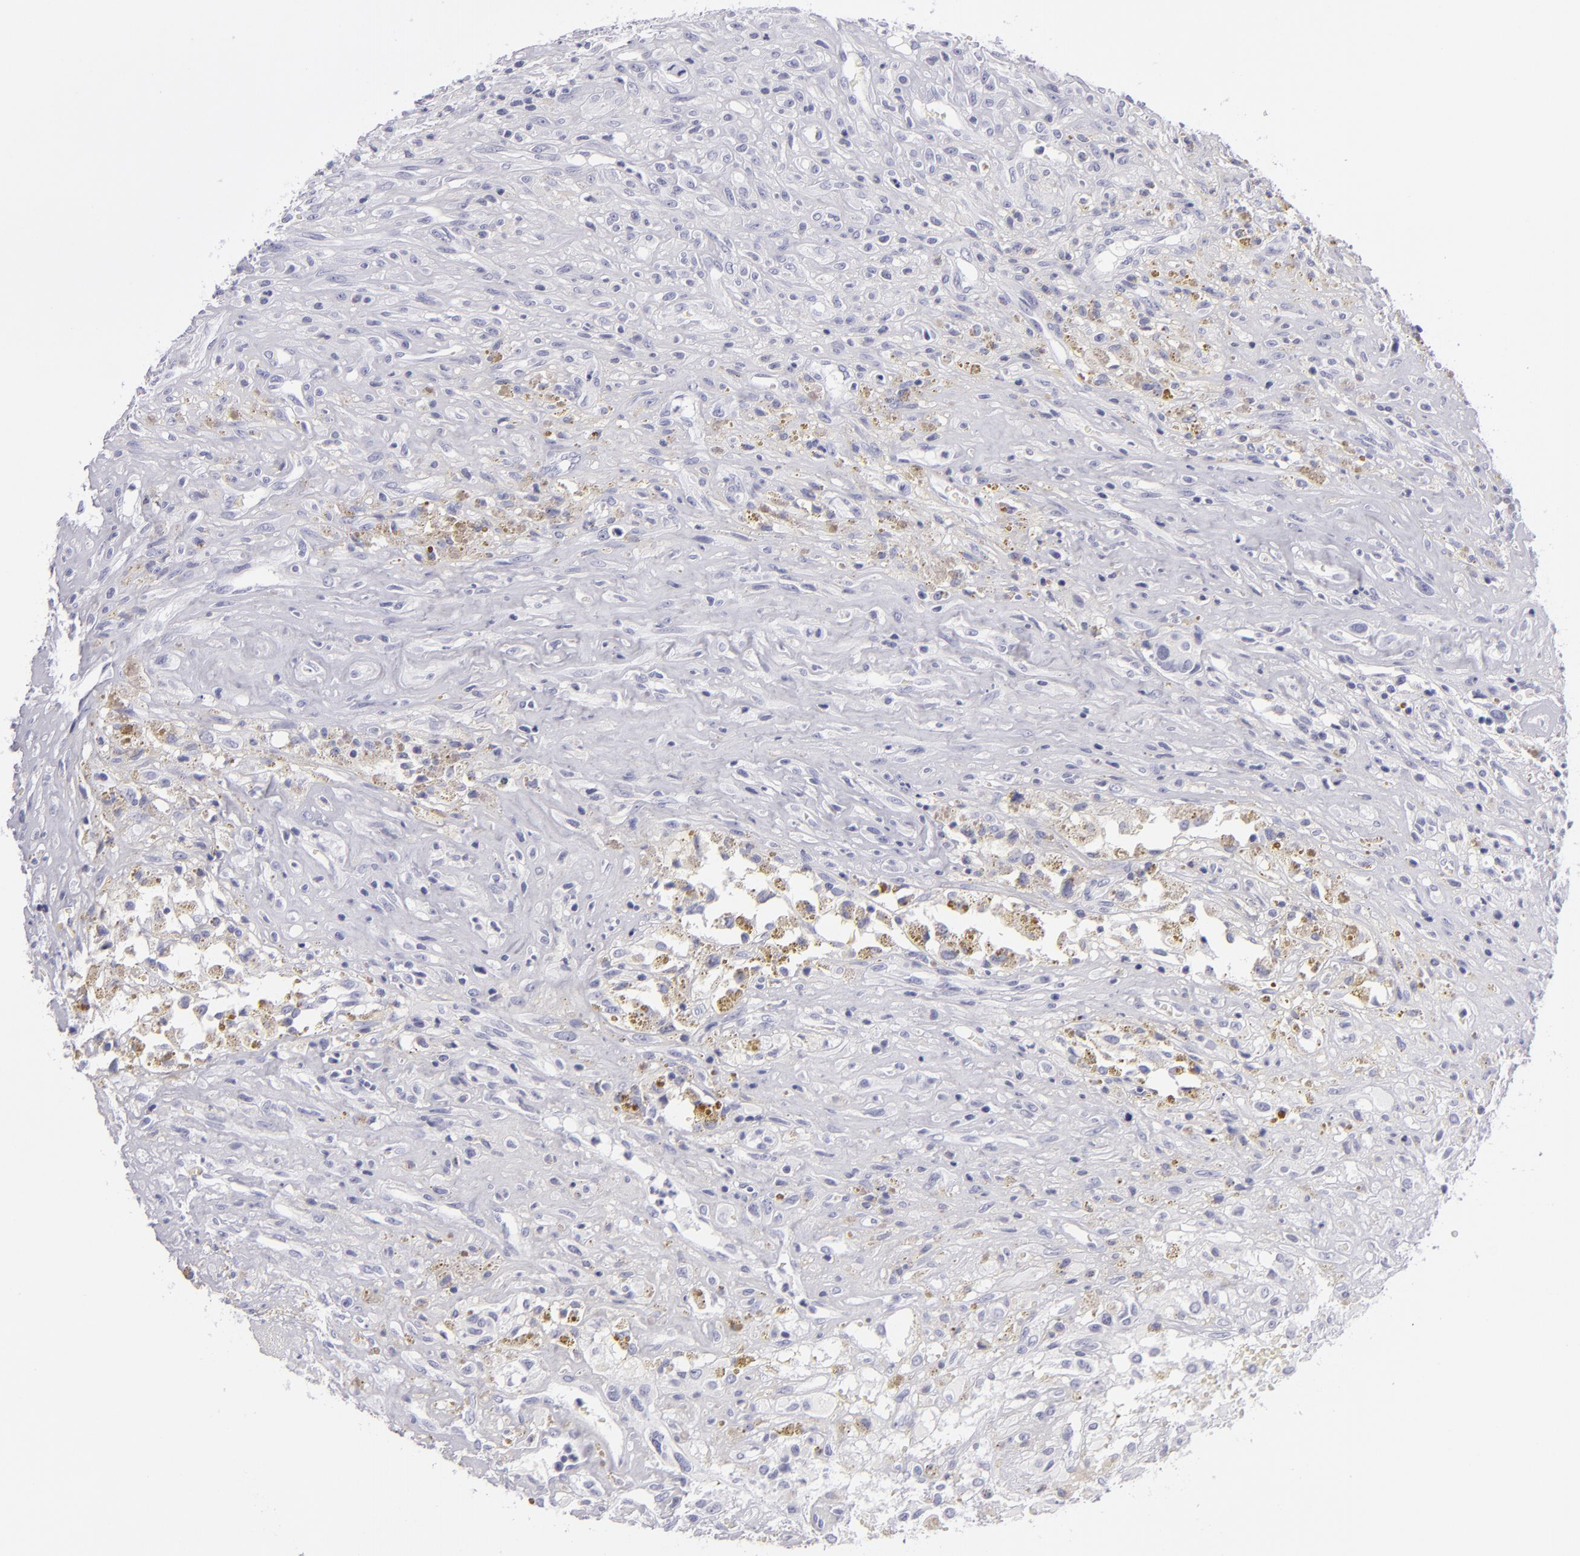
{"staining": {"intensity": "negative", "quantity": "none", "location": "none"}, "tissue": "glioma", "cell_type": "Tumor cells", "image_type": "cancer", "snomed": [{"axis": "morphology", "description": "Glioma, malignant, High grade"}, {"axis": "topography", "description": "Brain"}], "caption": "Immunohistochemistry (IHC) of human malignant high-grade glioma displays no staining in tumor cells.", "gene": "VIL1", "patient": {"sex": "male", "age": 66}}